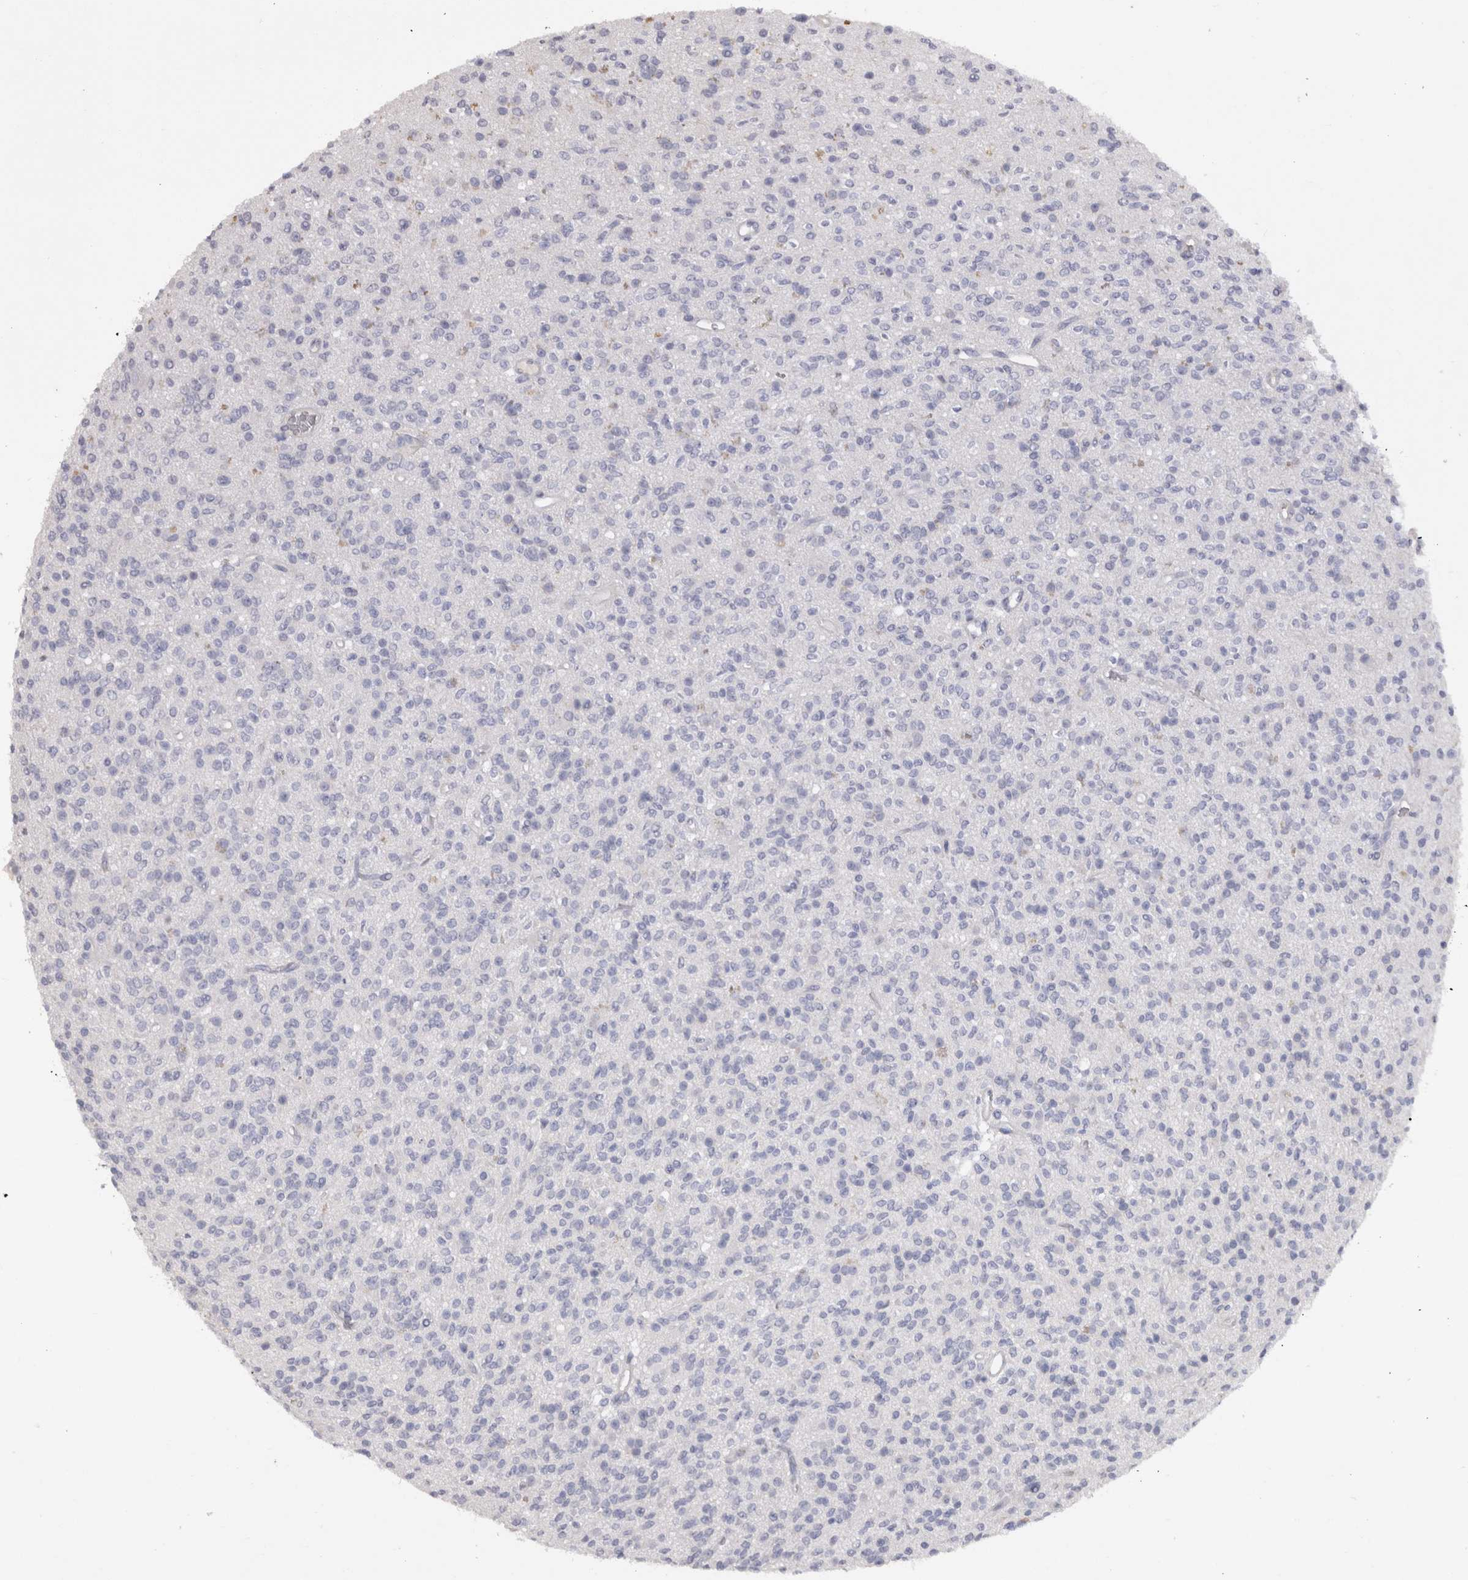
{"staining": {"intensity": "negative", "quantity": "none", "location": "none"}, "tissue": "glioma", "cell_type": "Tumor cells", "image_type": "cancer", "snomed": [{"axis": "morphology", "description": "Glioma, malignant, High grade"}, {"axis": "topography", "description": "Brain"}], "caption": "An image of glioma stained for a protein displays no brown staining in tumor cells.", "gene": "ADAM2", "patient": {"sex": "male", "age": 34}}